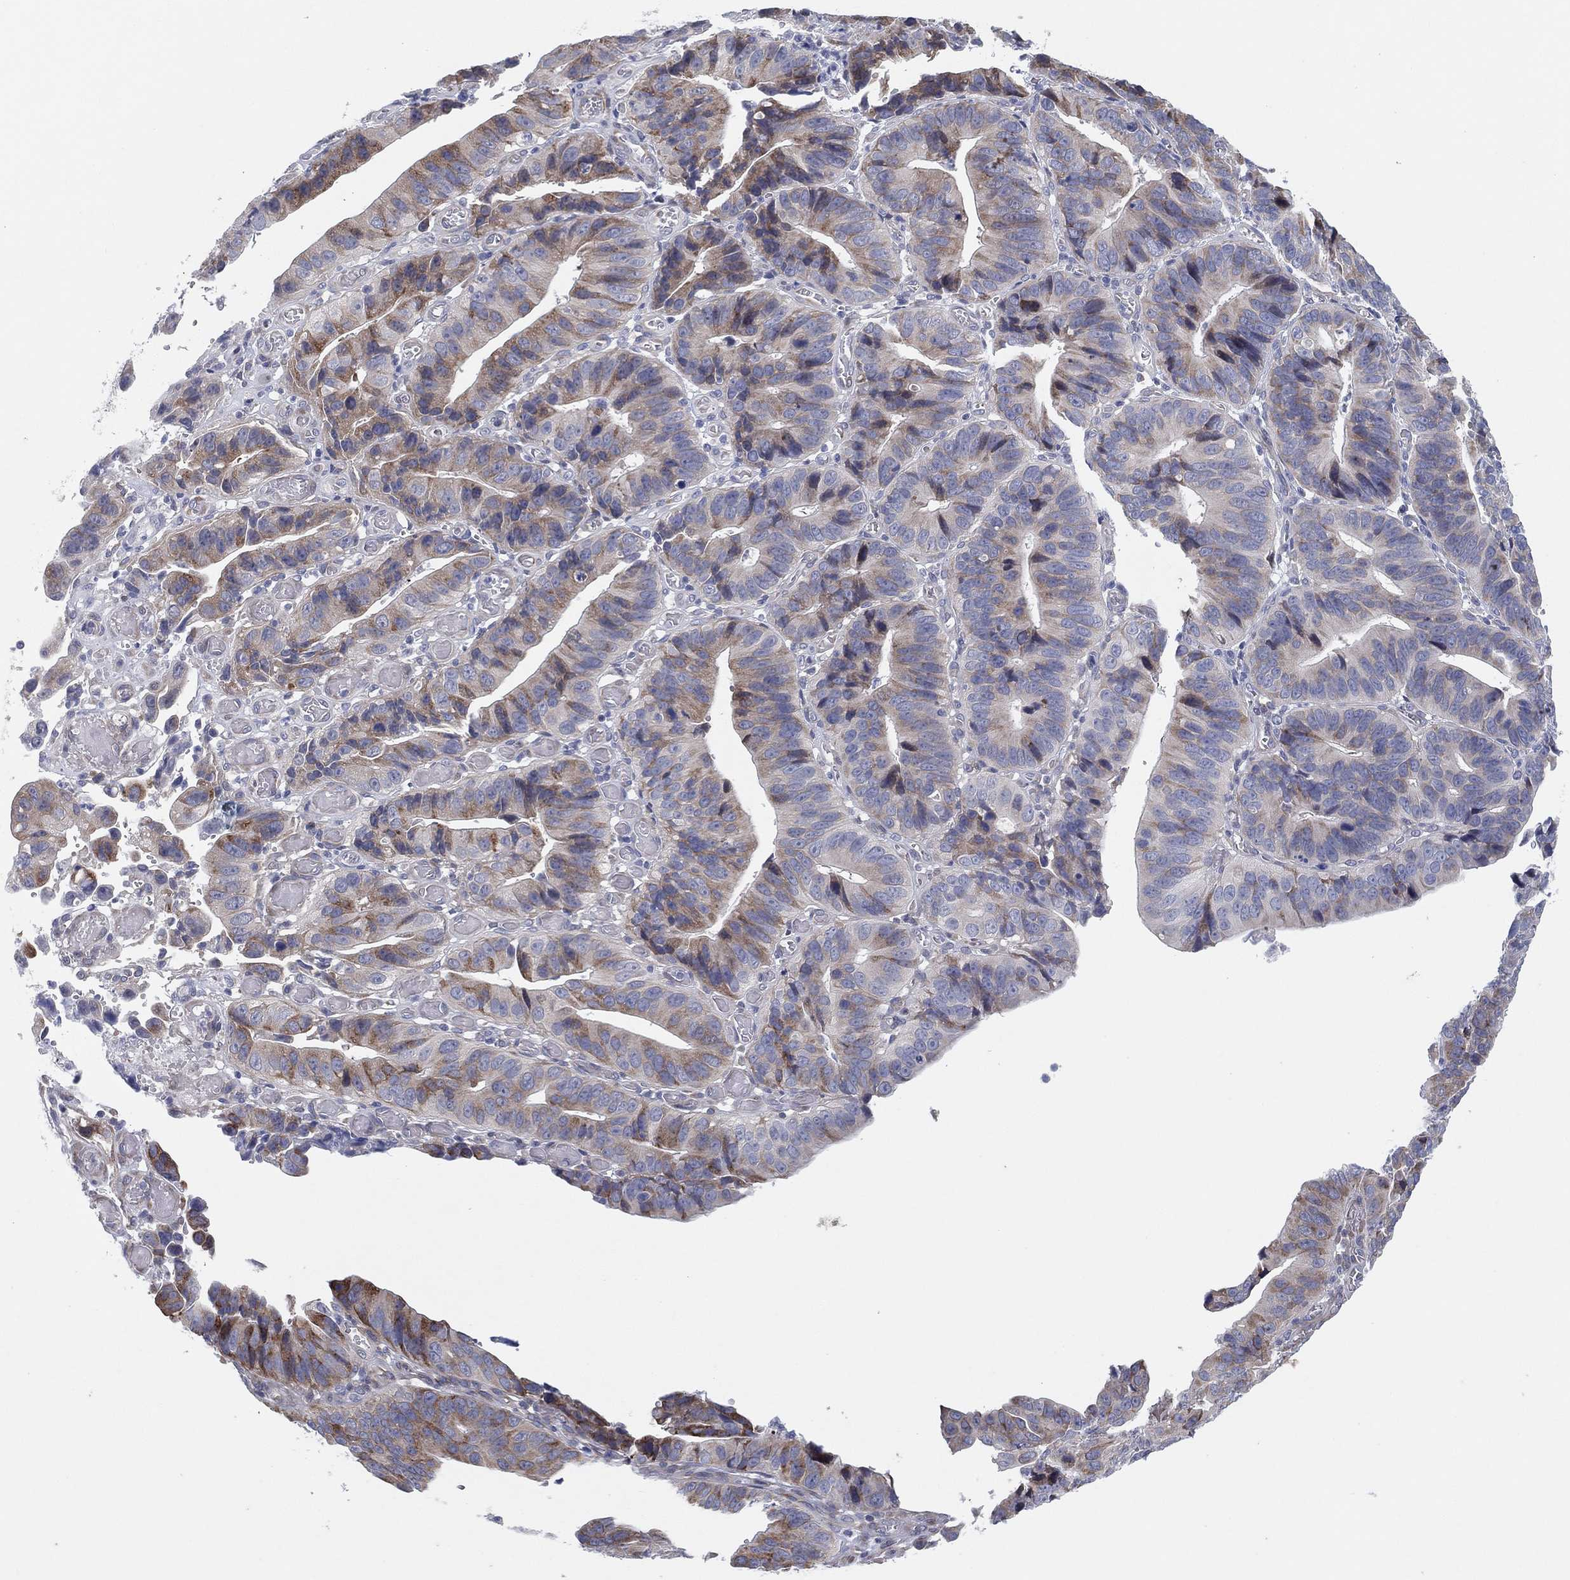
{"staining": {"intensity": "moderate", "quantity": "25%-75%", "location": "cytoplasmic/membranous"}, "tissue": "stomach cancer", "cell_type": "Tumor cells", "image_type": "cancer", "snomed": [{"axis": "morphology", "description": "Adenocarcinoma, NOS"}, {"axis": "topography", "description": "Stomach"}], "caption": "IHC (DAB (3,3'-diaminobenzidine)) staining of adenocarcinoma (stomach) exhibits moderate cytoplasmic/membranous protein staining in approximately 25%-75% of tumor cells. (brown staining indicates protein expression, while blue staining denotes nuclei).", "gene": "HEATR4", "patient": {"sex": "male", "age": 84}}